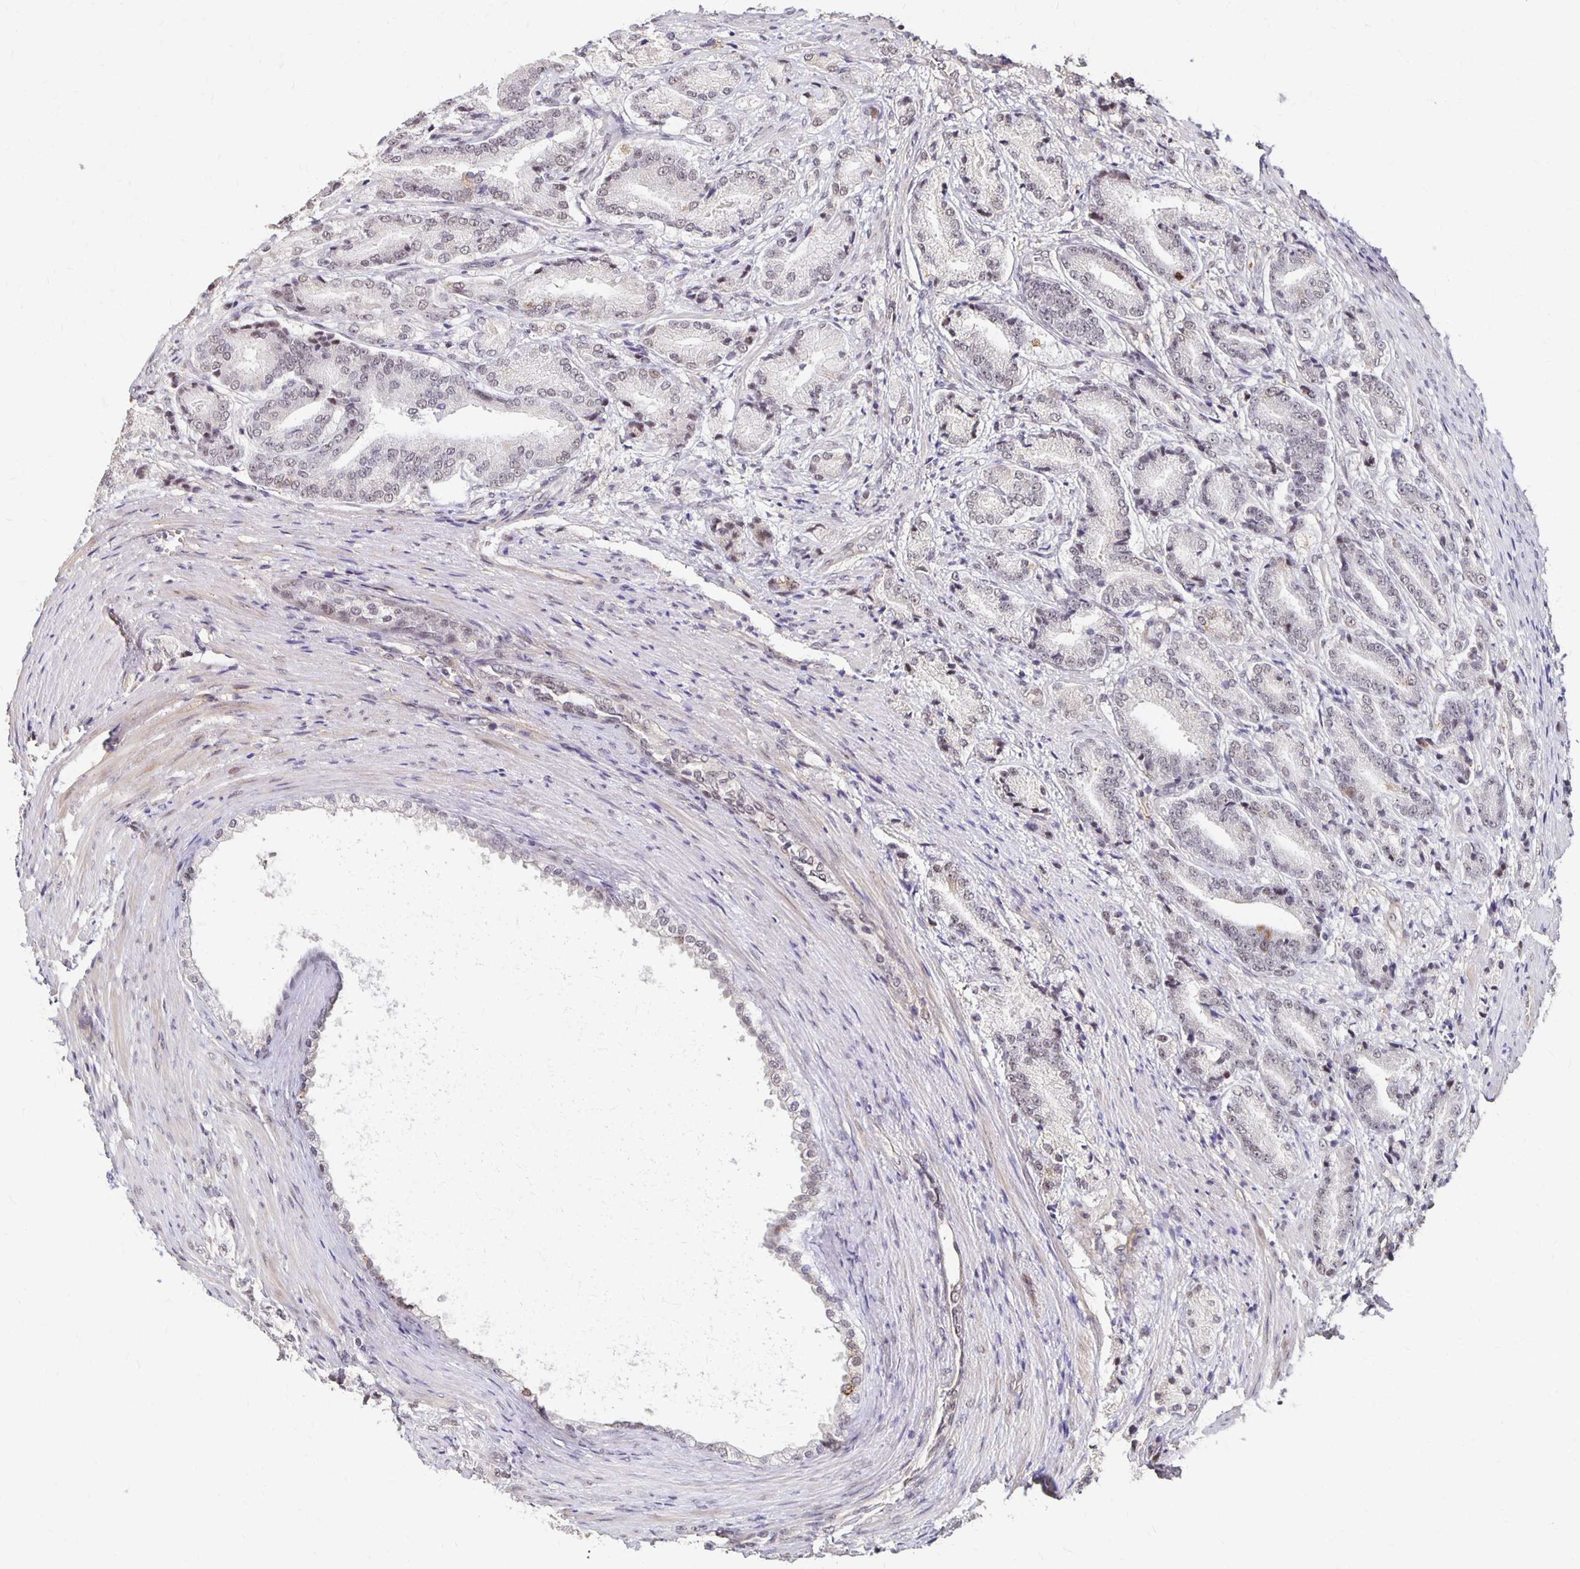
{"staining": {"intensity": "negative", "quantity": "none", "location": "none"}, "tissue": "prostate cancer", "cell_type": "Tumor cells", "image_type": "cancer", "snomed": [{"axis": "morphology", "description": "Adenocarcinoma, High grade"}, {"axis": "topography", "description": "Prostate and seminal vesicle, NOS"}], "caption": "Protein analysis of prostate adenocarcinoma (high-grade) exhibits no significant expression in tumor cells. (Stains: DAB immunohistochemistry with hematoxylin counter stain, Microscopy: brightfield microscopy at high magnification).", "gene": "CLASRP", "patient": {"sex": "male", "age": 61}}